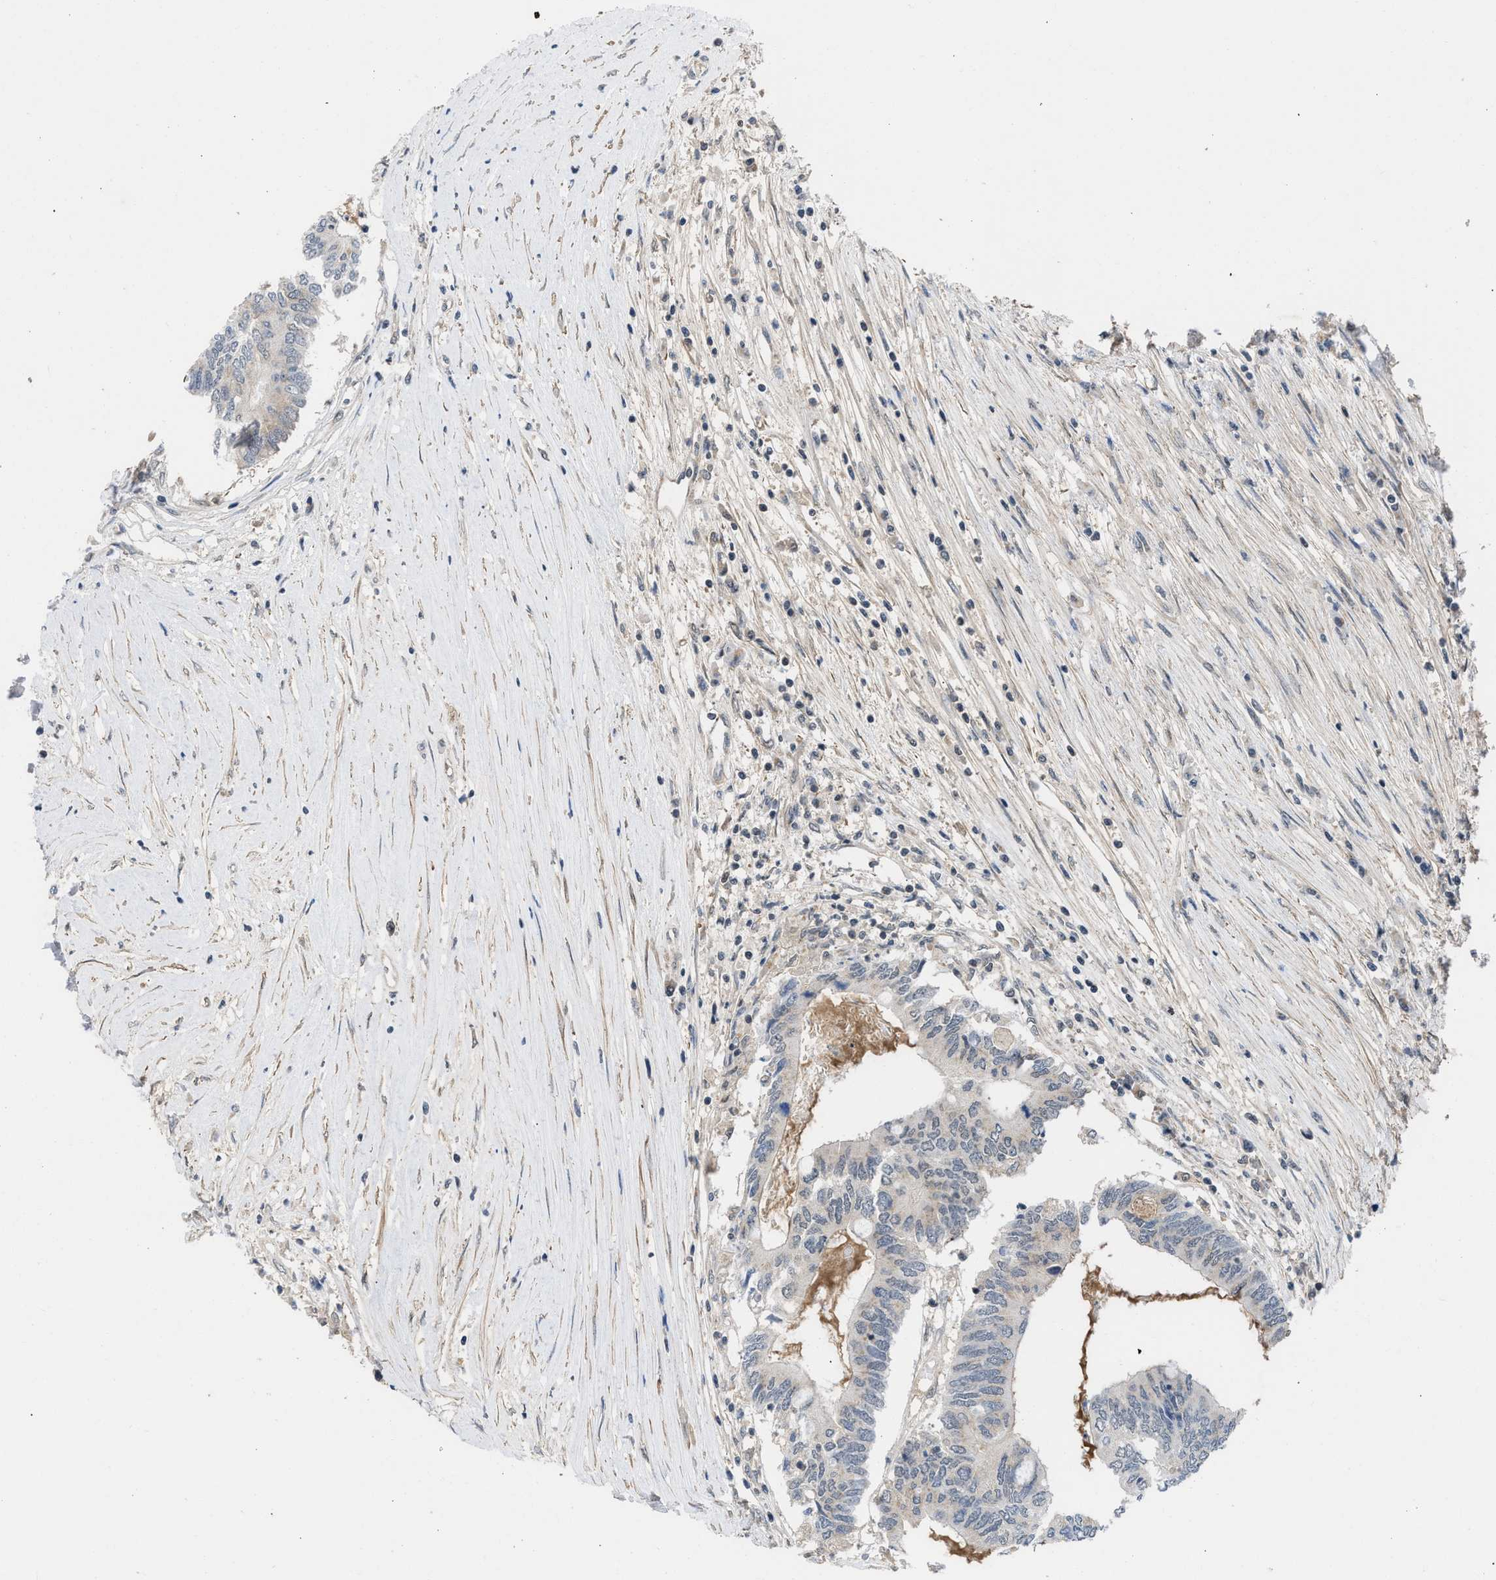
{"staining": {"intensity": "weak", "quantity": "<25%", "location": "nuclear"}, "tissue": "colorectal cancer", "cell_type": "Tumor cells", "image_type": "cancer", "snomed": [{"axis": "morphology", "description": "Adenocarcinoma, NOS"}, {"axis": "topography", "description": "Rectum"}], "caption": "Human colorectal adenocarcinoma stained for a protein using IHC shows no expression in tumor cells.", "gene": "TERF2IP", "patient": {"sex": "male", "age": 63}}